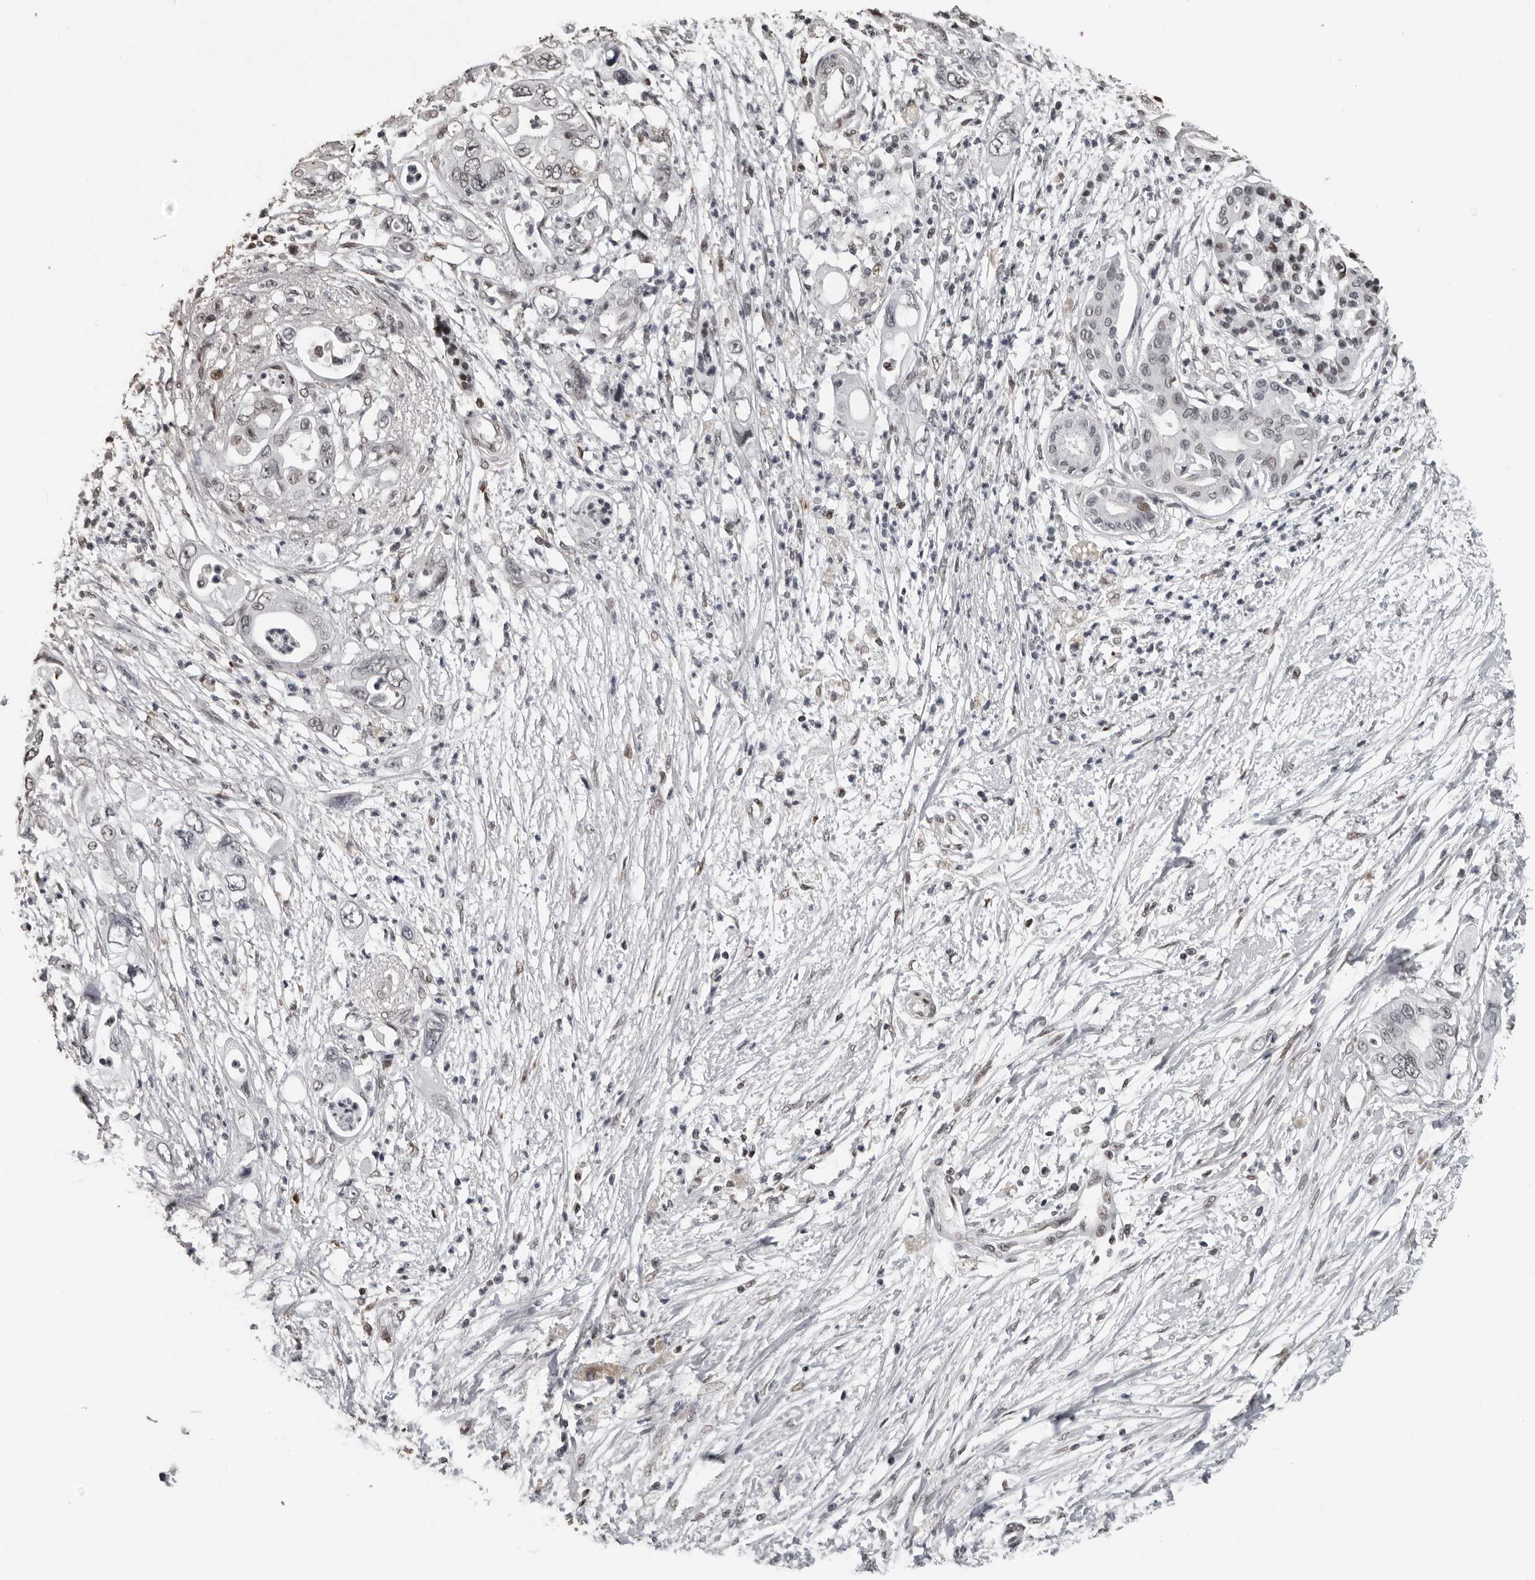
{"staining": {"intensity": "weak", "quantity": "<25%", "location": "nuclear"}, "tissue": "pancreatic cancer", "cell_type": "Tumor cells", "image_type": "cancer", "snomed": [{"axis": "morphology", "description": "Adenocarcinoma, NOS"}, {"axis": "topography", "description": "Pancreas"}], "caption": "This is a micrograph of immunohistochemistry staining of adenocarcinoma (pancreatic), which shows no expression in tumor cells. The staining was performed using DAB (3,3'-diaminobenzidine) to visualize the protein expression in brown, while the nuclei were stained in blue with hematoxylin (Magnification: 20x).", "gene": "ORC1", "patient": {"sex": "male", "age": 66}}